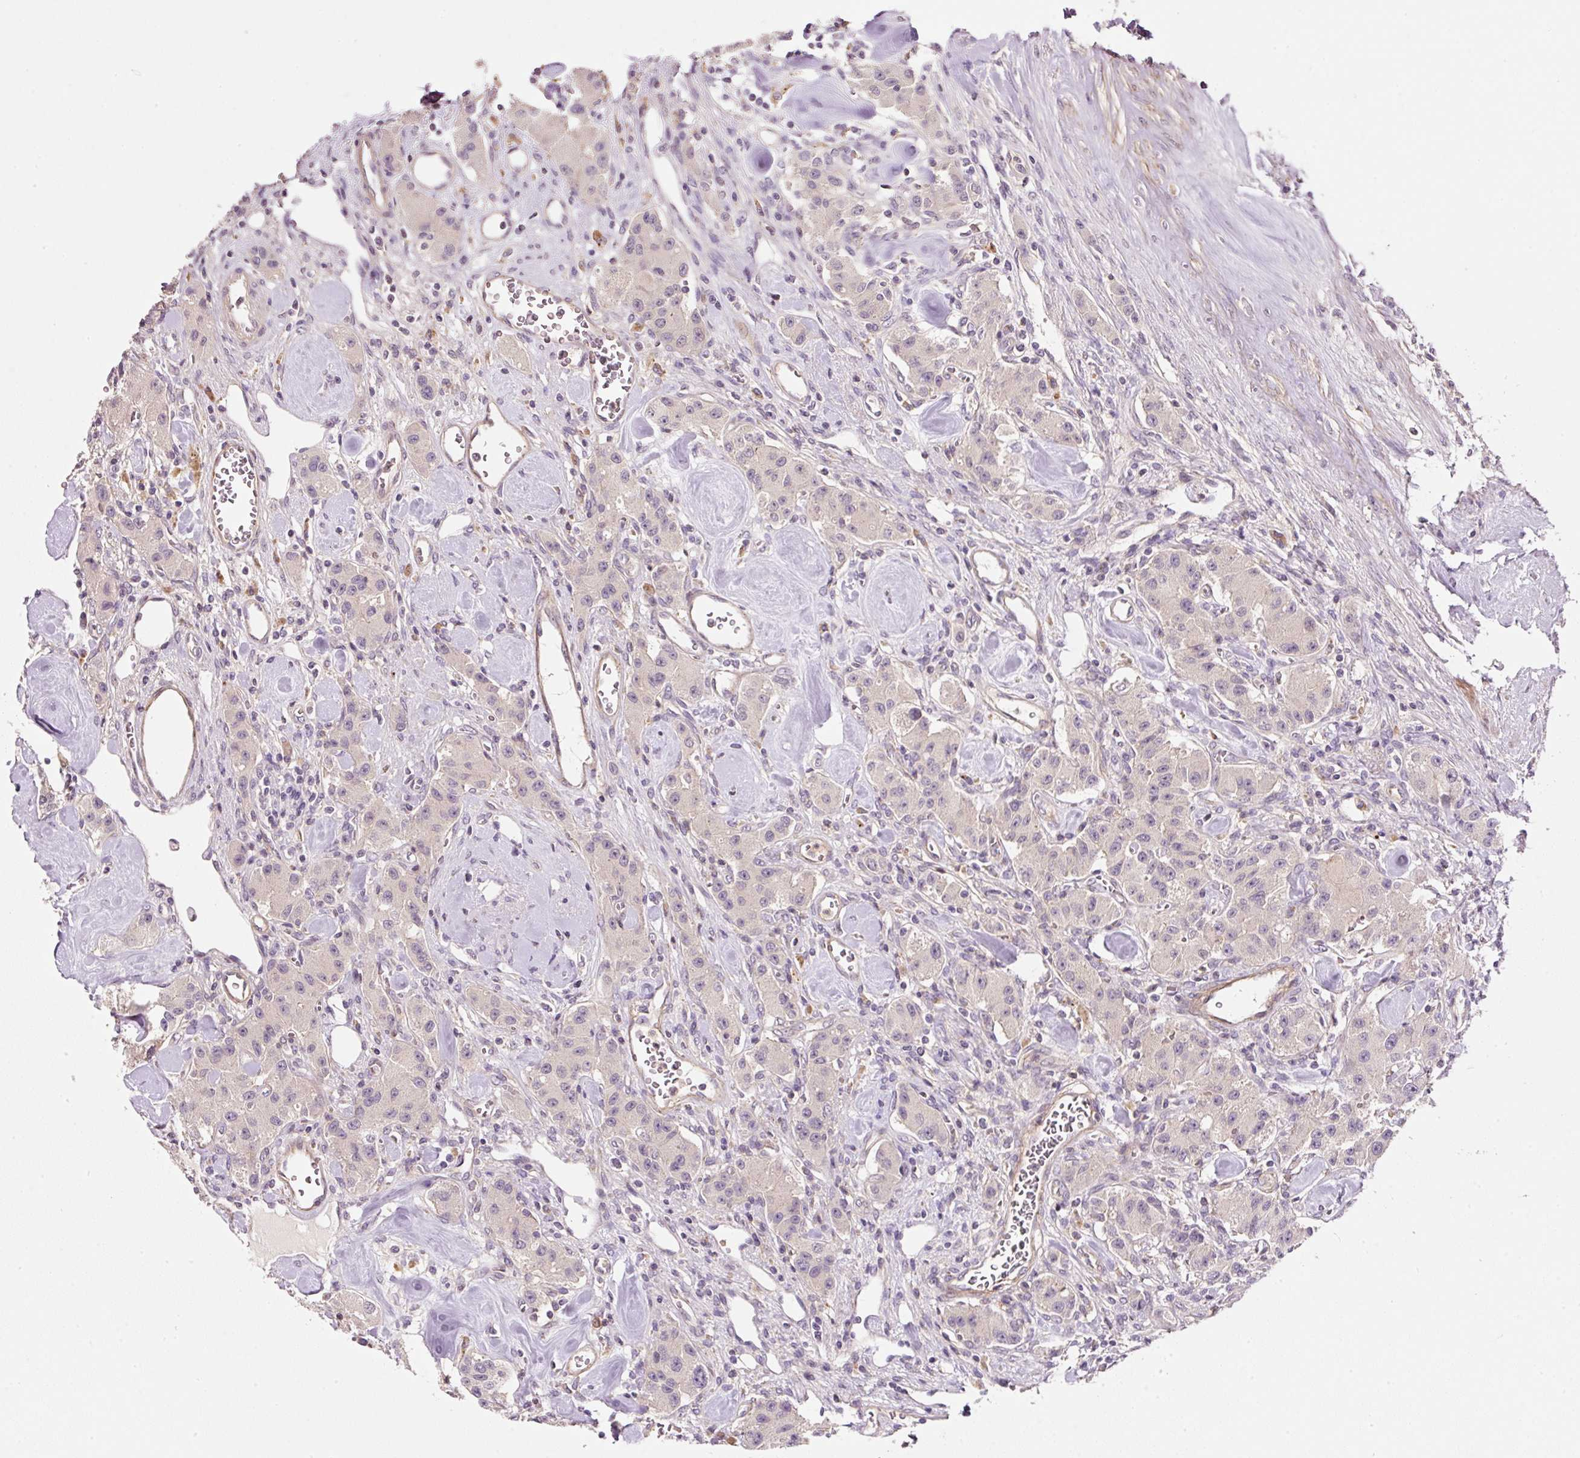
{"staining": {"intensity": "negative", "quantity": "none", "location": "none"}, "tissue": "carcinoid", "cell_type": "Tumor cells", "image_type": "cancer", "snomed": [{"axis": "morphology", "description": "Carcinoid, malignant, NOS"}, {"axis": "topography", "description": "Pancreas"}], "caption": "This photomicrograph is of malignant carcinoid stained with immunohistochemistry to label a protein in brown with the nuclei are counter-stained blue. There is no staining in tumor cells. (DAB (3,3'-diaminobenzidine) immunohistochemistry (IHC) visualized using brightfield microscopy, high magnification).", "gene": "TIRAP", "patient": {"sex": "male", "age": 41}}